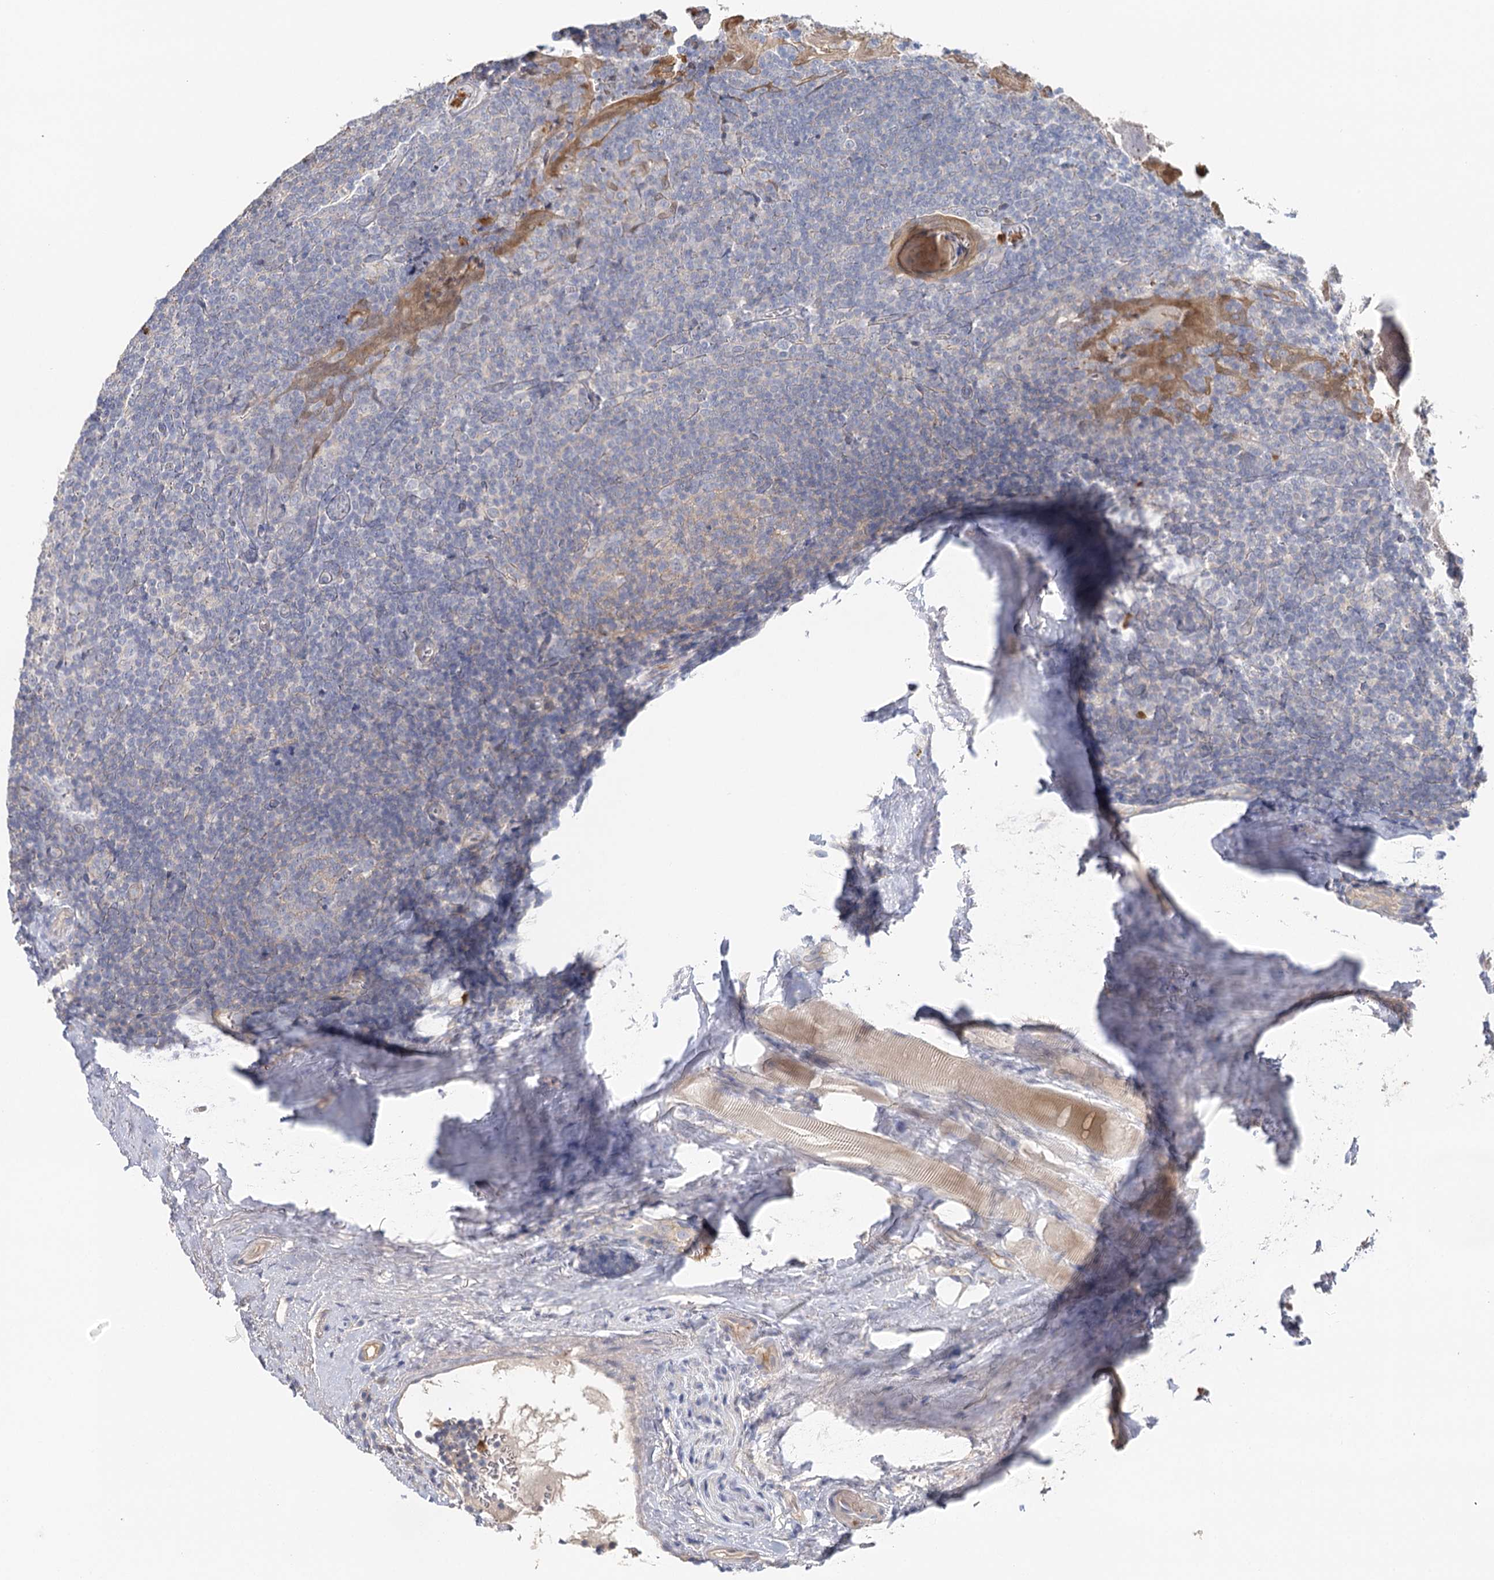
{"staining": {"intensity": "negative", "quantity": "none", "location": "none"}, "tissue": "tonsil", "cell_type": "Germinal center cells", "image_type": "normal", "snomed": [{"axis": "morphology", "description": "Normal tissue, NOS"}, {"axis": "topography", "description": "Tonsil"}], "caption": "Human tonsil stained for a protein using immunohistochemistry shows no staining in germinal center cells.", "gene": "EPB41L5", "patient": {"sex": "male", "age": 37}}